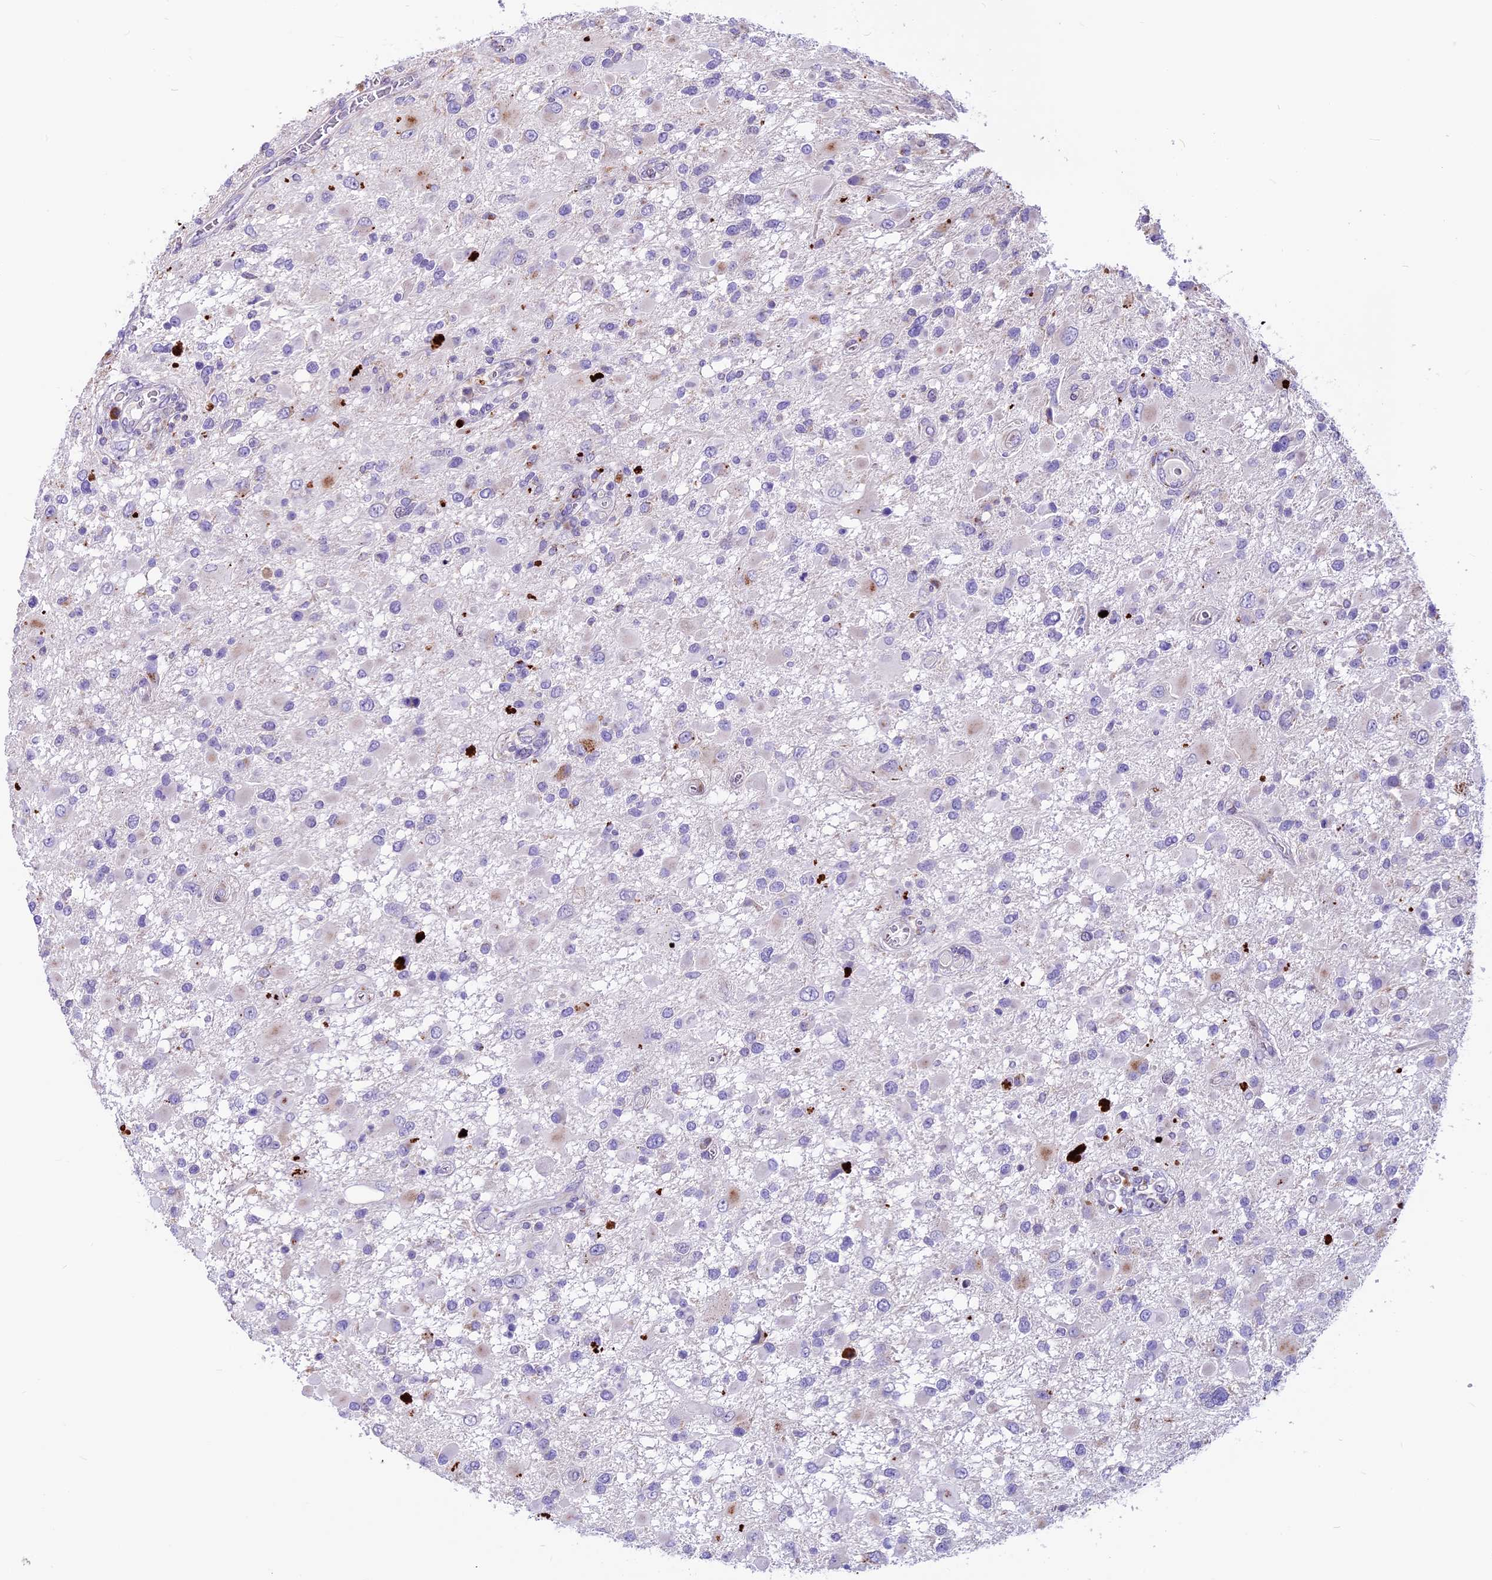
{"staining": {"intensity": "negative", "quantity": "none", "location": "none"}, "tissue": "glioma", "cell_type": "Tumor cells", "image_type": "cancer", "snomed": [{"axis": "morphology", "description": "Glioma, malignant, High grade"}, {"axis": "topography", "description": "Brain"}], "caption": "Immunohistochemistry (IHC) photomicrograph of human high-grade glioma (malignant) stained for a protein (brown), which reveals no expression in tumor cells. The staining was performed using DAB to visualize the protein expression in brown, while the nuclei were stained in blue with hematoxylin (Magnification: 20x).", "gene": "THRSP", "patient": {"sex": "male", "age": 53}}